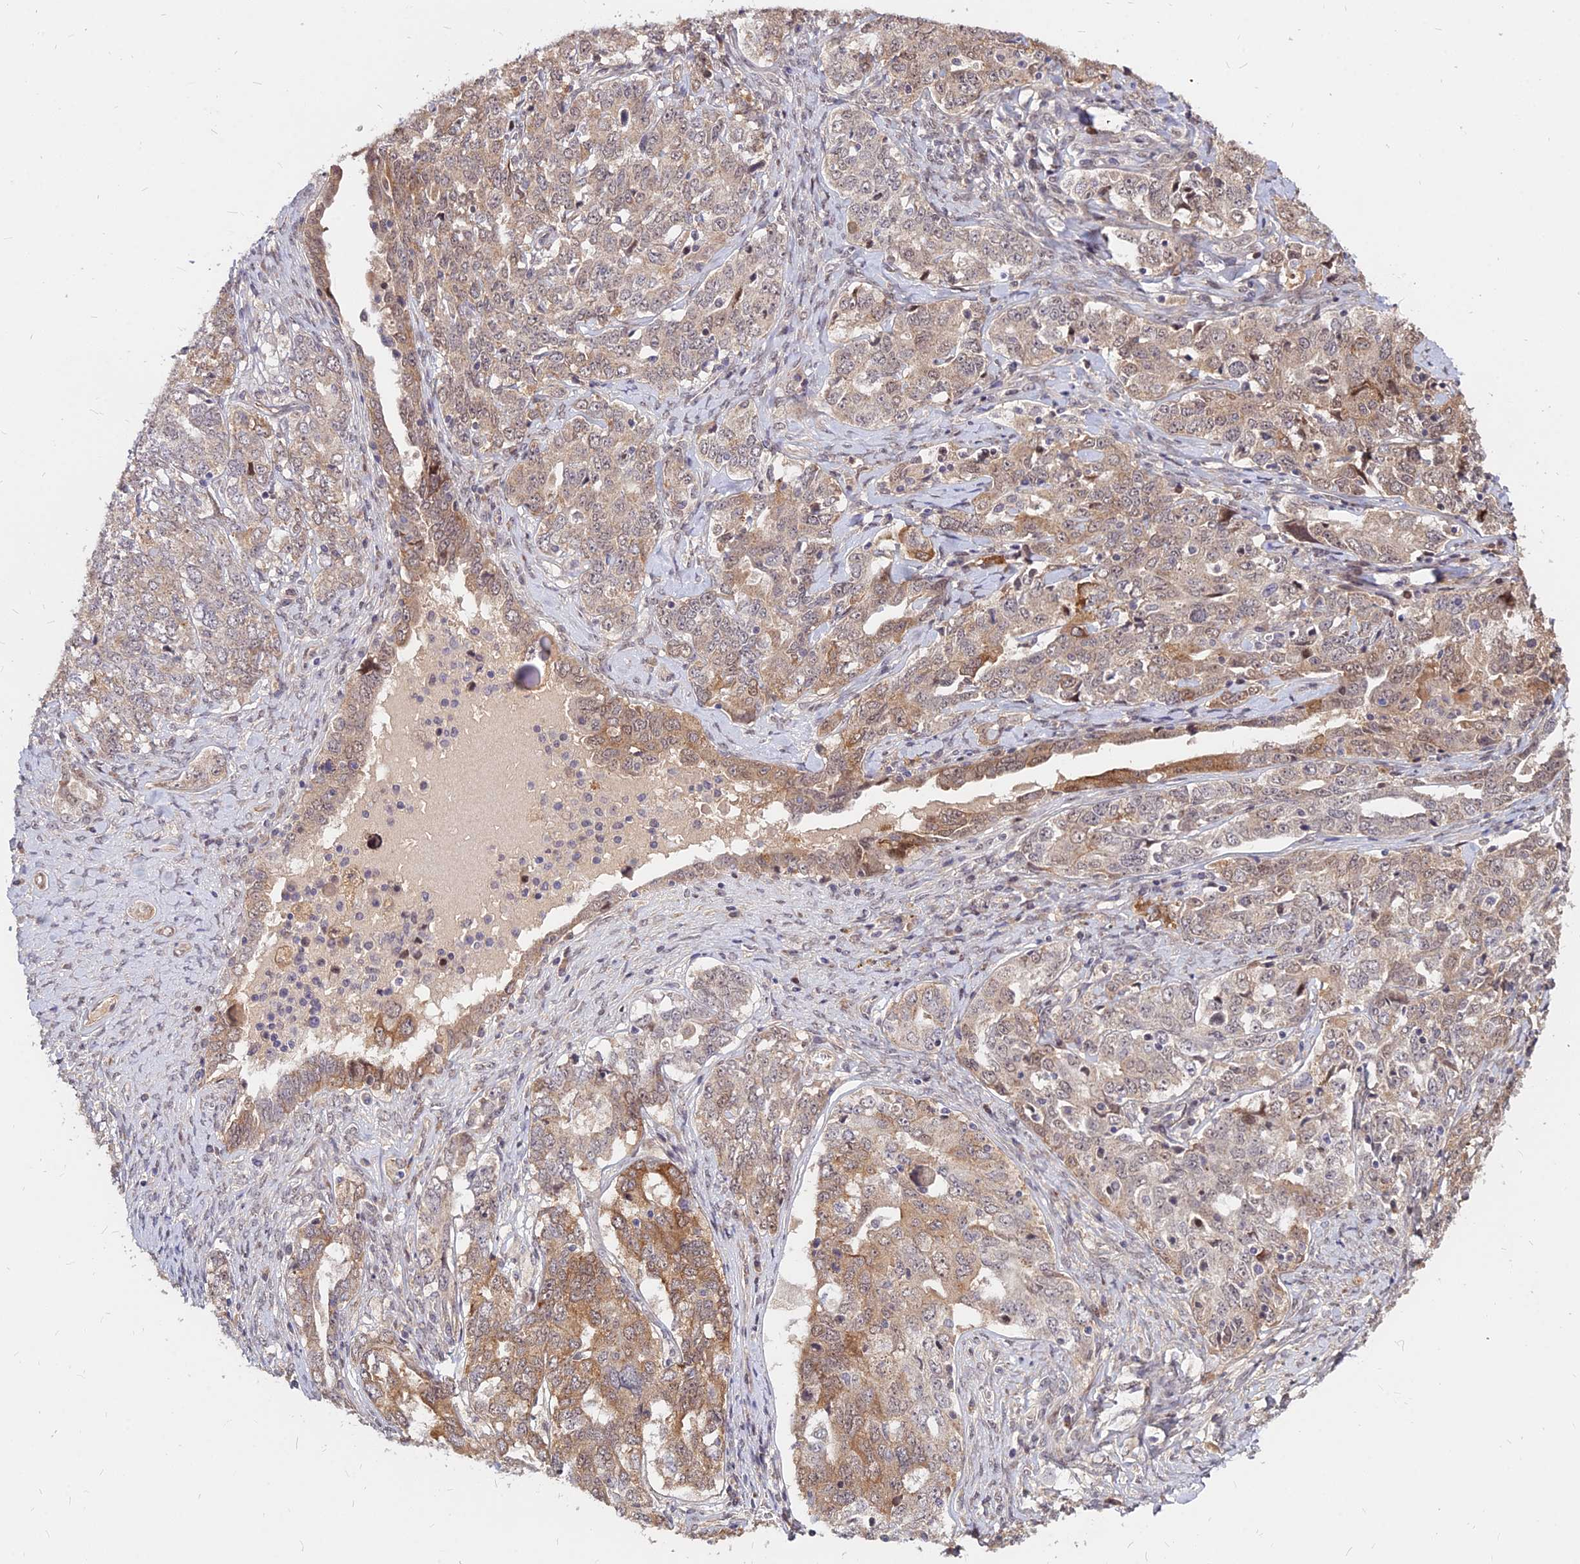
{"staining": {"intensity": "moderate", "quantity": "25%-75%", "location": "cytoplasmic/membranous"}, "tissue": "ovarian cancer", "cell_type": "Tumor cells", "image_type": "cancer", "snomed": [{"axis": "morphology", "description": "Carcinoma, endometroid"}, {"axis": "topography", "description": "Ovary"}], "caption": "A brown stain shows moderate cytoplasmic/membranous expression of a protein in human ovarian cancer tumor cells.", "gene": "C11orf68", "patient": {"sex": "female", "age": 62}}